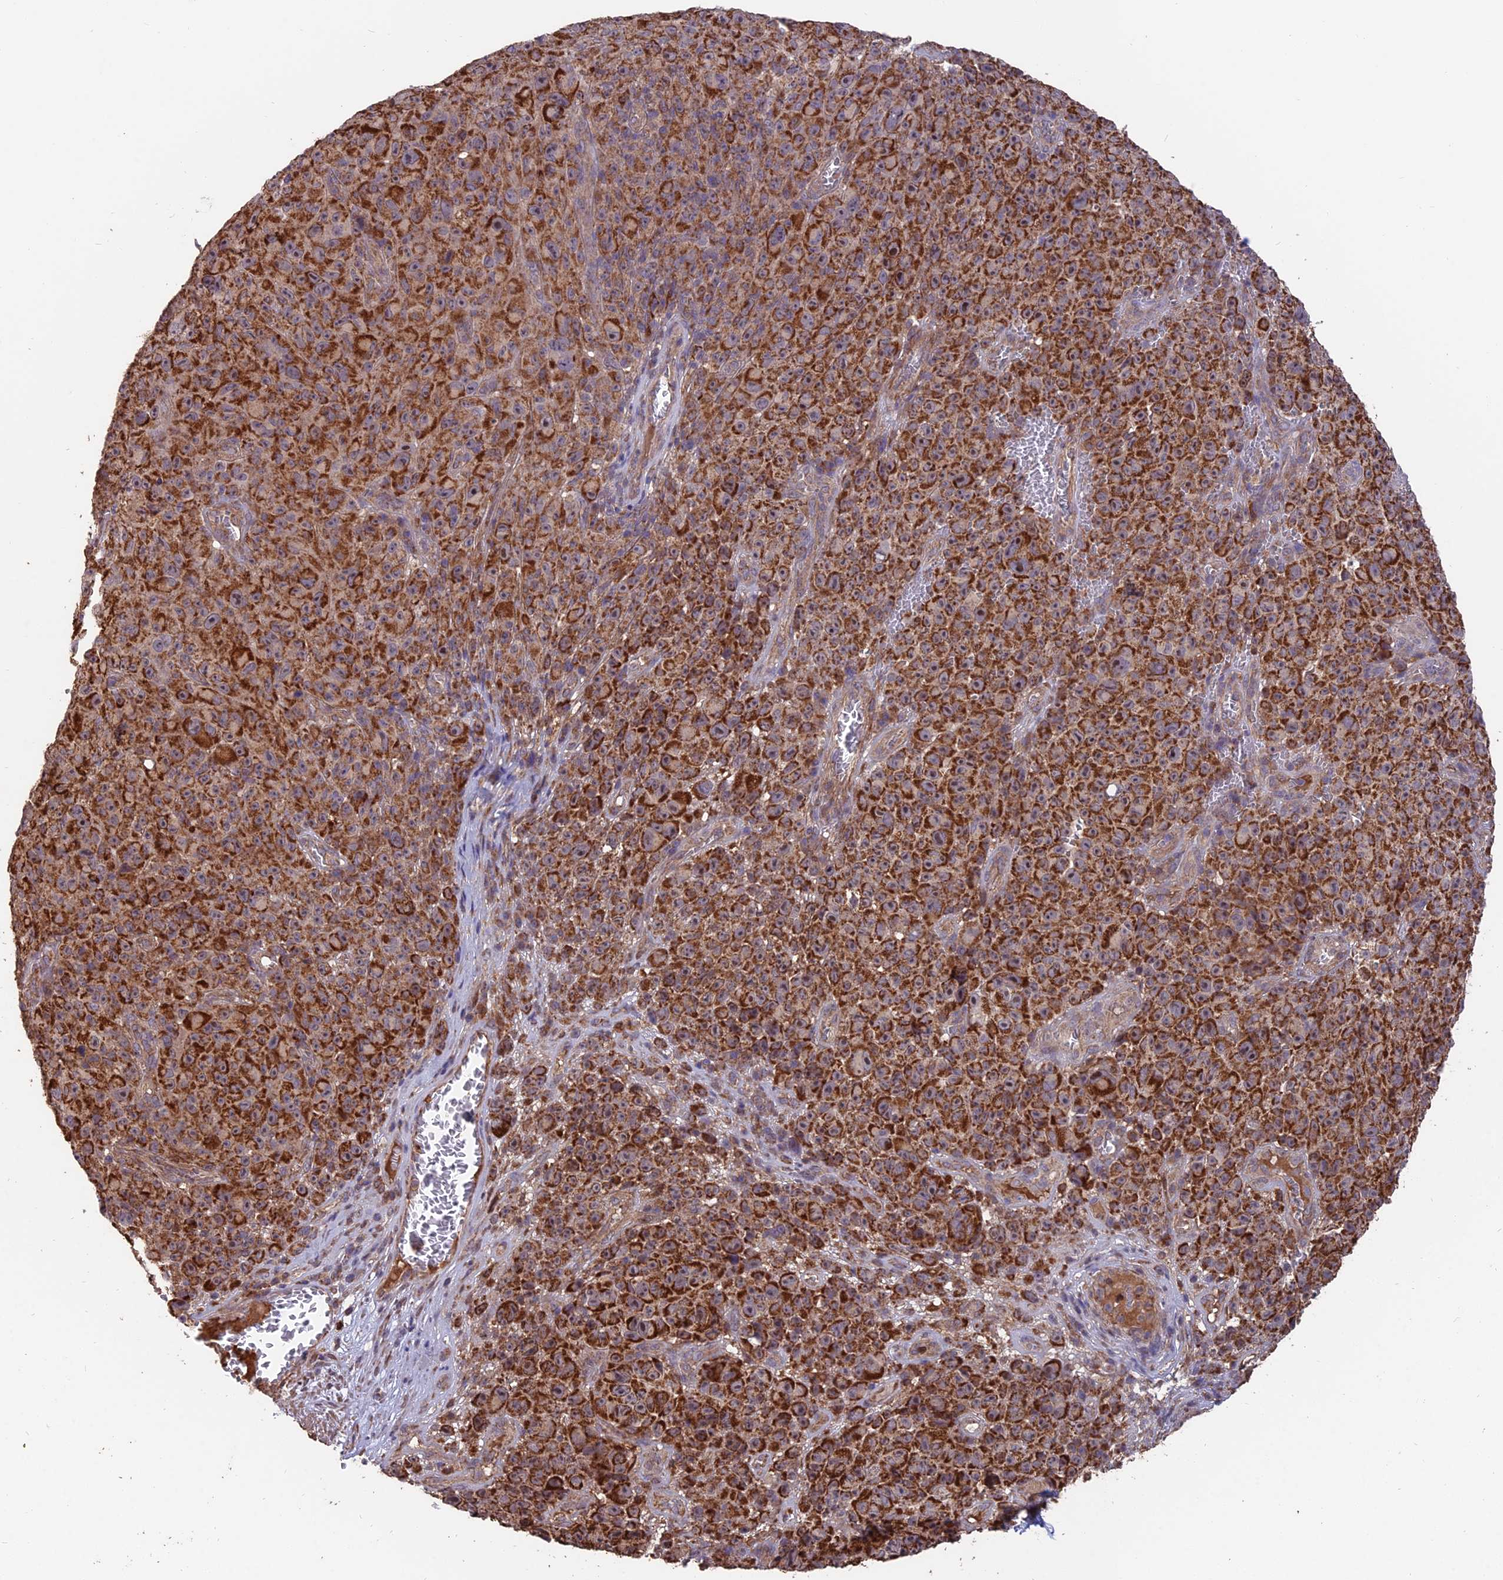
{"staining": {"intensity": "strong", "quantity": ">75%", "location": "cytoplasmic/membranous"}, "tissue": "melanoma", "cell_type": "Tumor cells", "image_type": "cancer", "snomed": [{"axis": "morphology", "description": "Malignant melanoma, NOS"}, {"axis": "topography", "description": "Skin"}], "caption": "Brown immunohistochemical staining in melanoma exhibits strong cytoplasmic/membranous staining in approximately >75% of tumor cells.", "gene": "IFT22", "patient": {"sex": "female", "age": 82}}